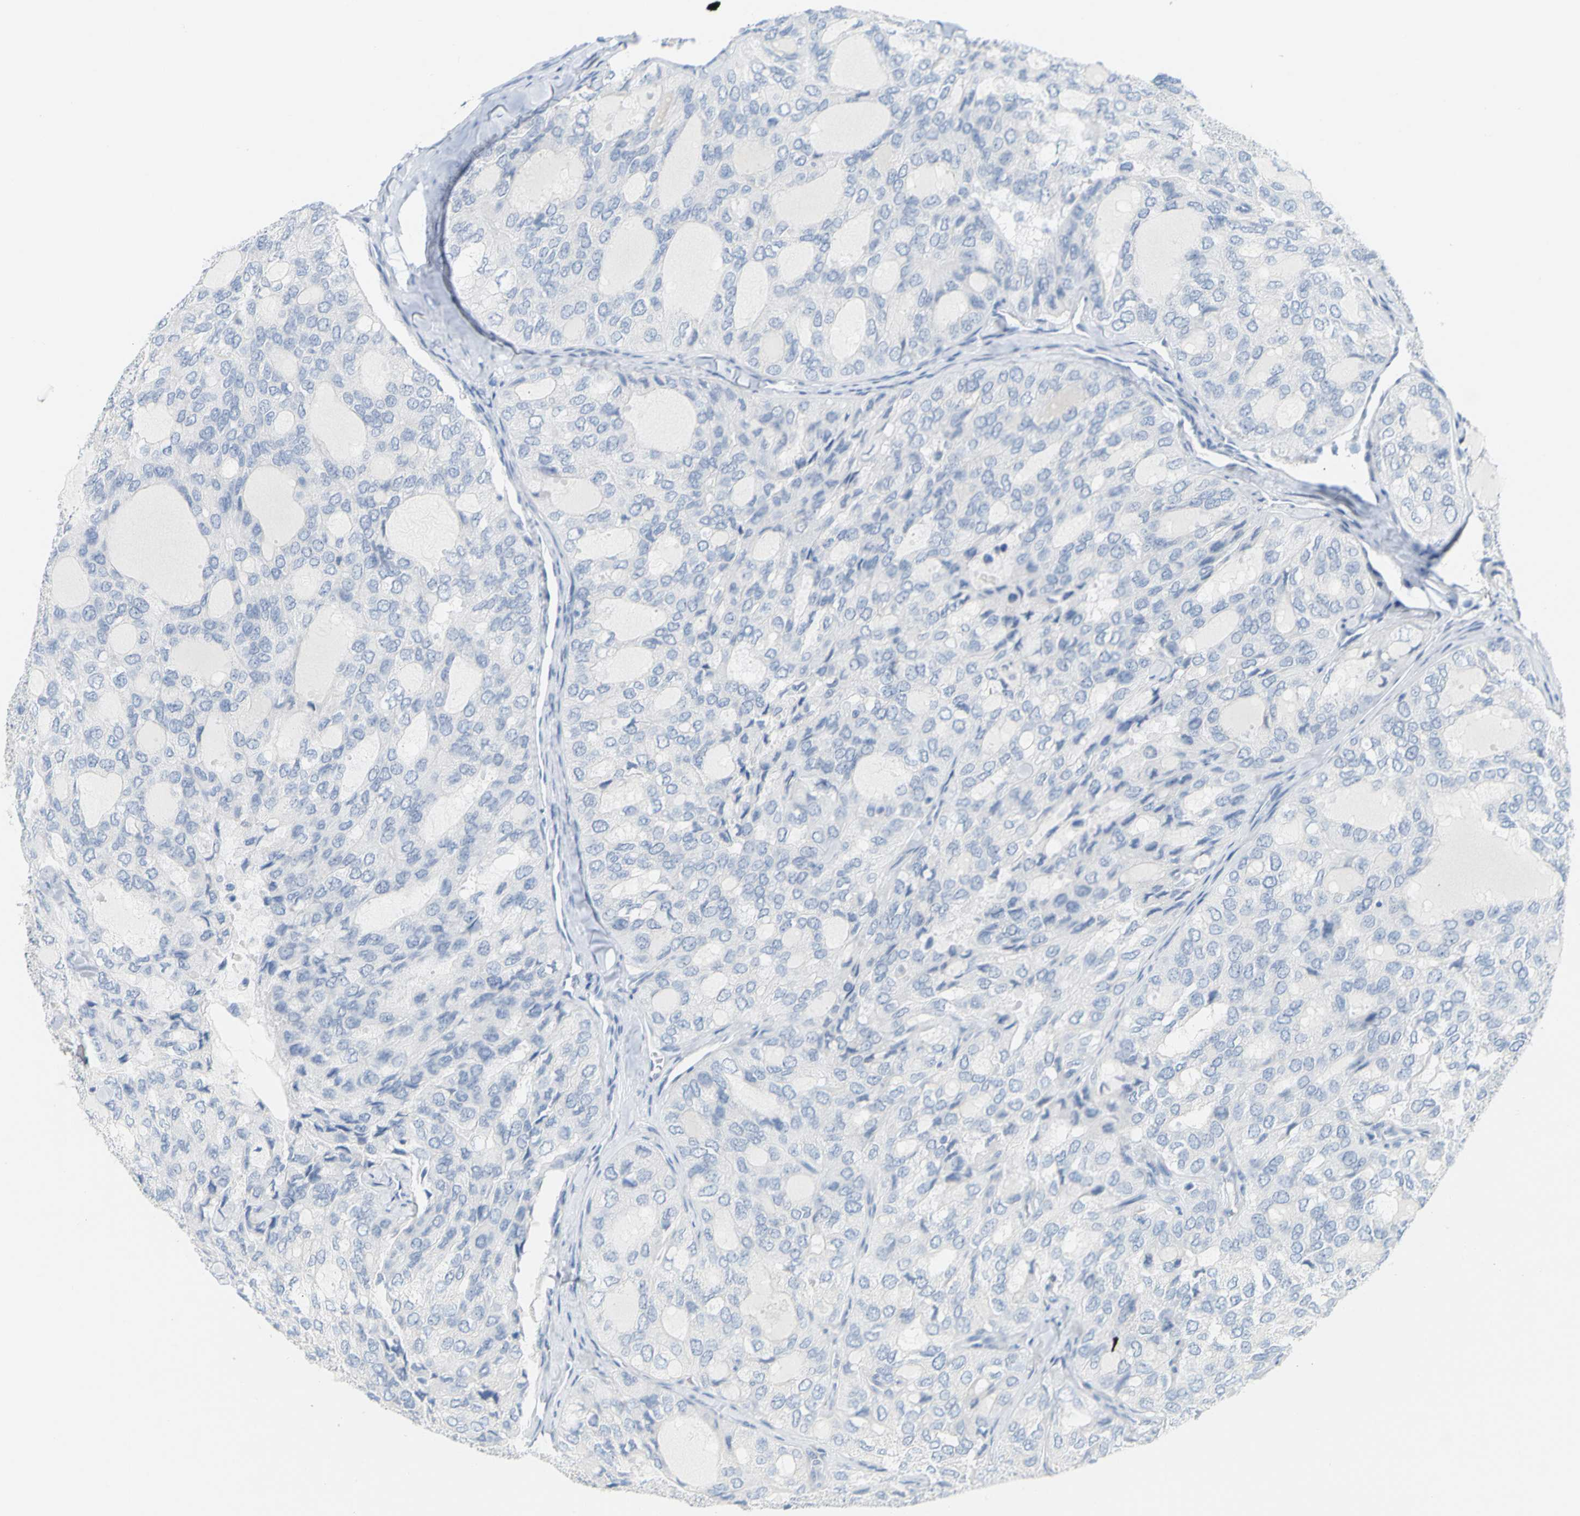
{"staining": {"intensity": "negative", "quantity": "none", "location": "none"}, "tissue": "thyroid cancer", "cell_type": "Tumor cells", "image_type": "cancer", "snomed": [{"axis": "morphology", "description": "Follicular adenoma carcinoma, NOS"}, {"axis": "topography", "description": "Thyroid gland"}], "caption": "This is an immunohistochemistry photomicrograph of human thyroid cancer (follicular adenoma carcinoma). There is no staining in tumor cells.", "gene": "OPN1SW", "patient": {"sex": "male", "age": 75}}